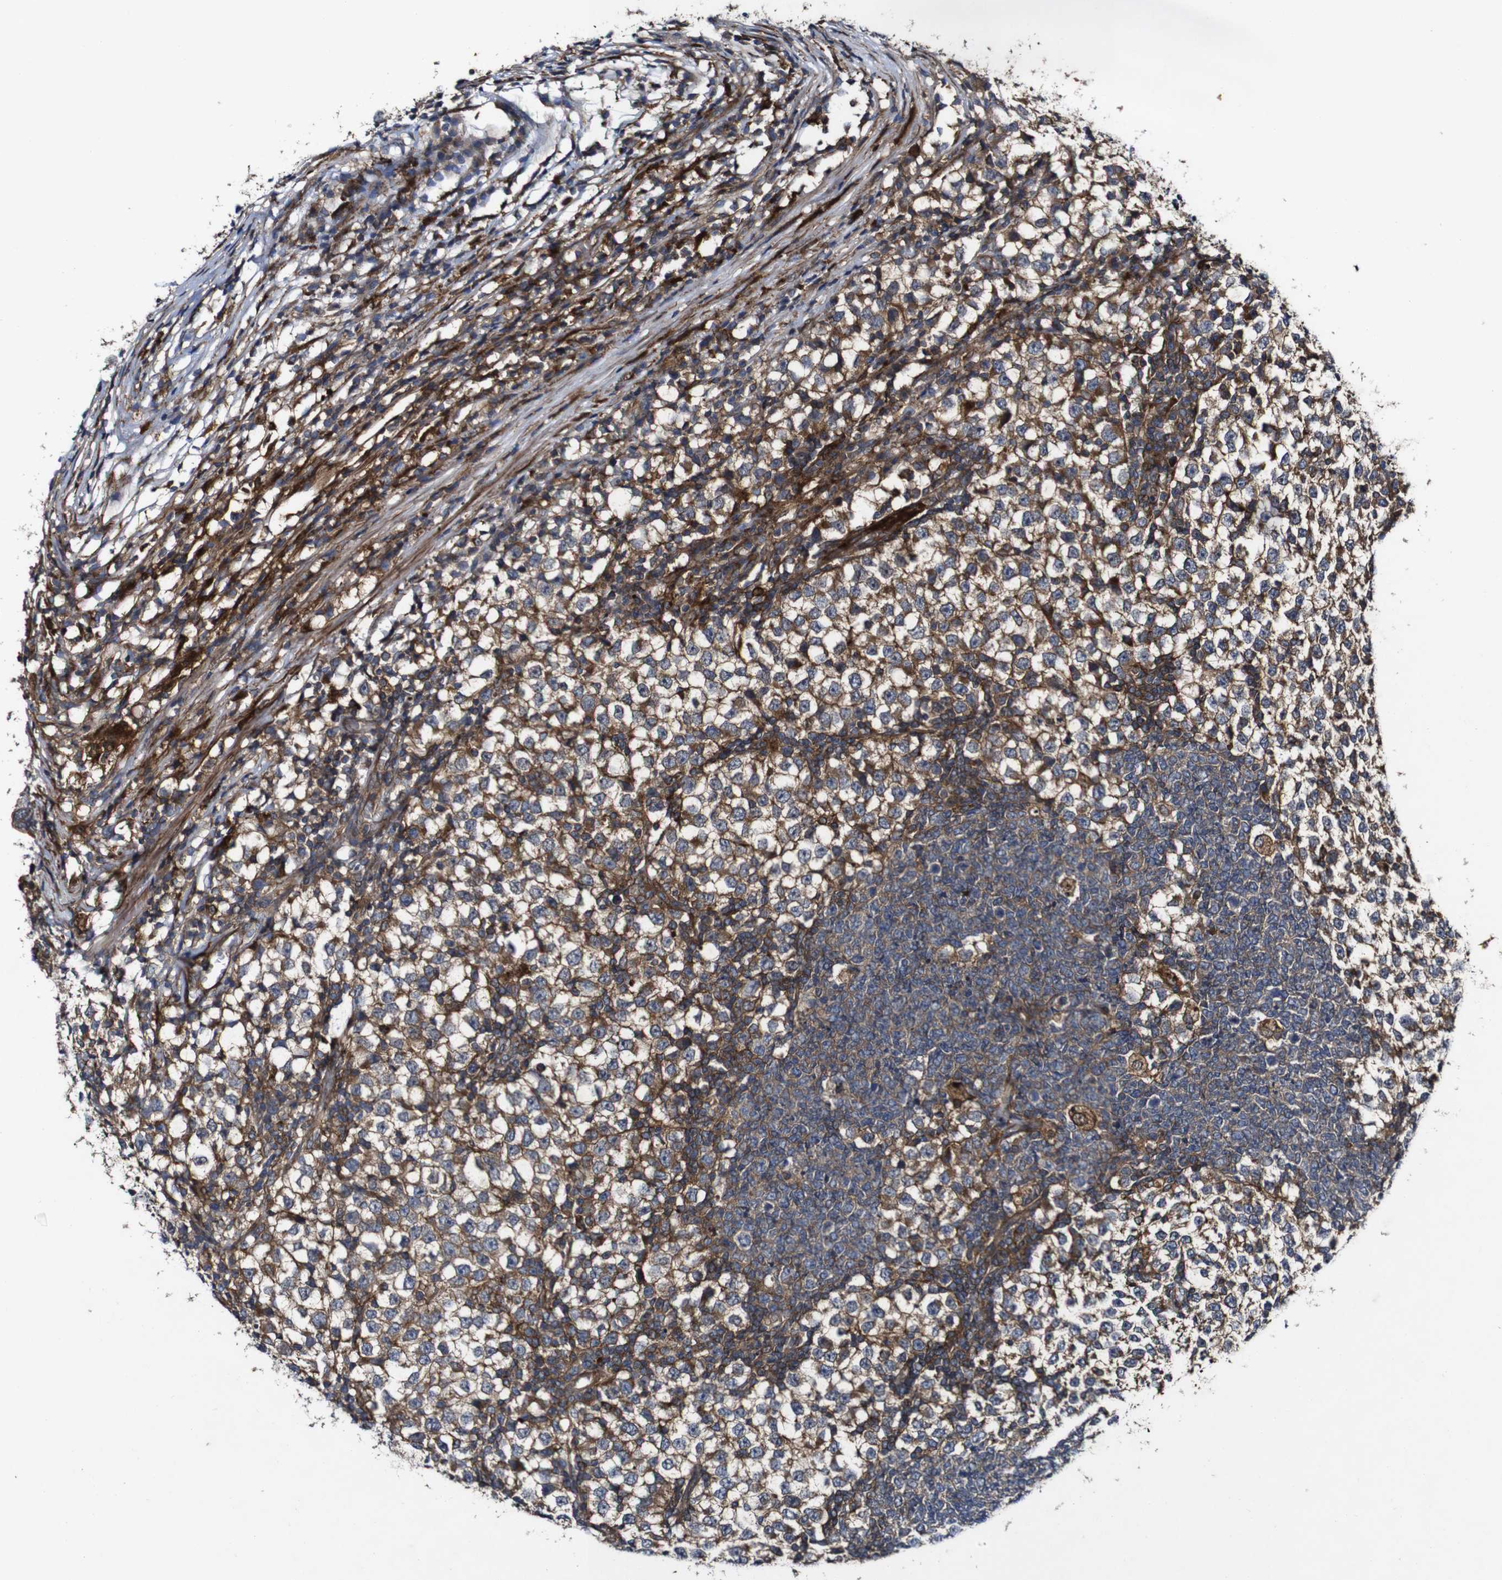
{"staining": {"intensity": "weak", "quantity": ">75%", "location": "cytoplasmic/membranous"}, "tissue": "testis cancer", "cell_type": "Tumor cells", "image_type": "cancer", "snomed": [{"axis": "morphology", "description": "Seminoma, NOS"}, {"axis": "topography", "description": "Testis"}], "caption": "Weak cytoplasmic/membranous expression is identified in approximately >75% of tumor cells in testis seminoma.", "gene": "GSDME", "patient": {"sex": "male", "age": 65}}